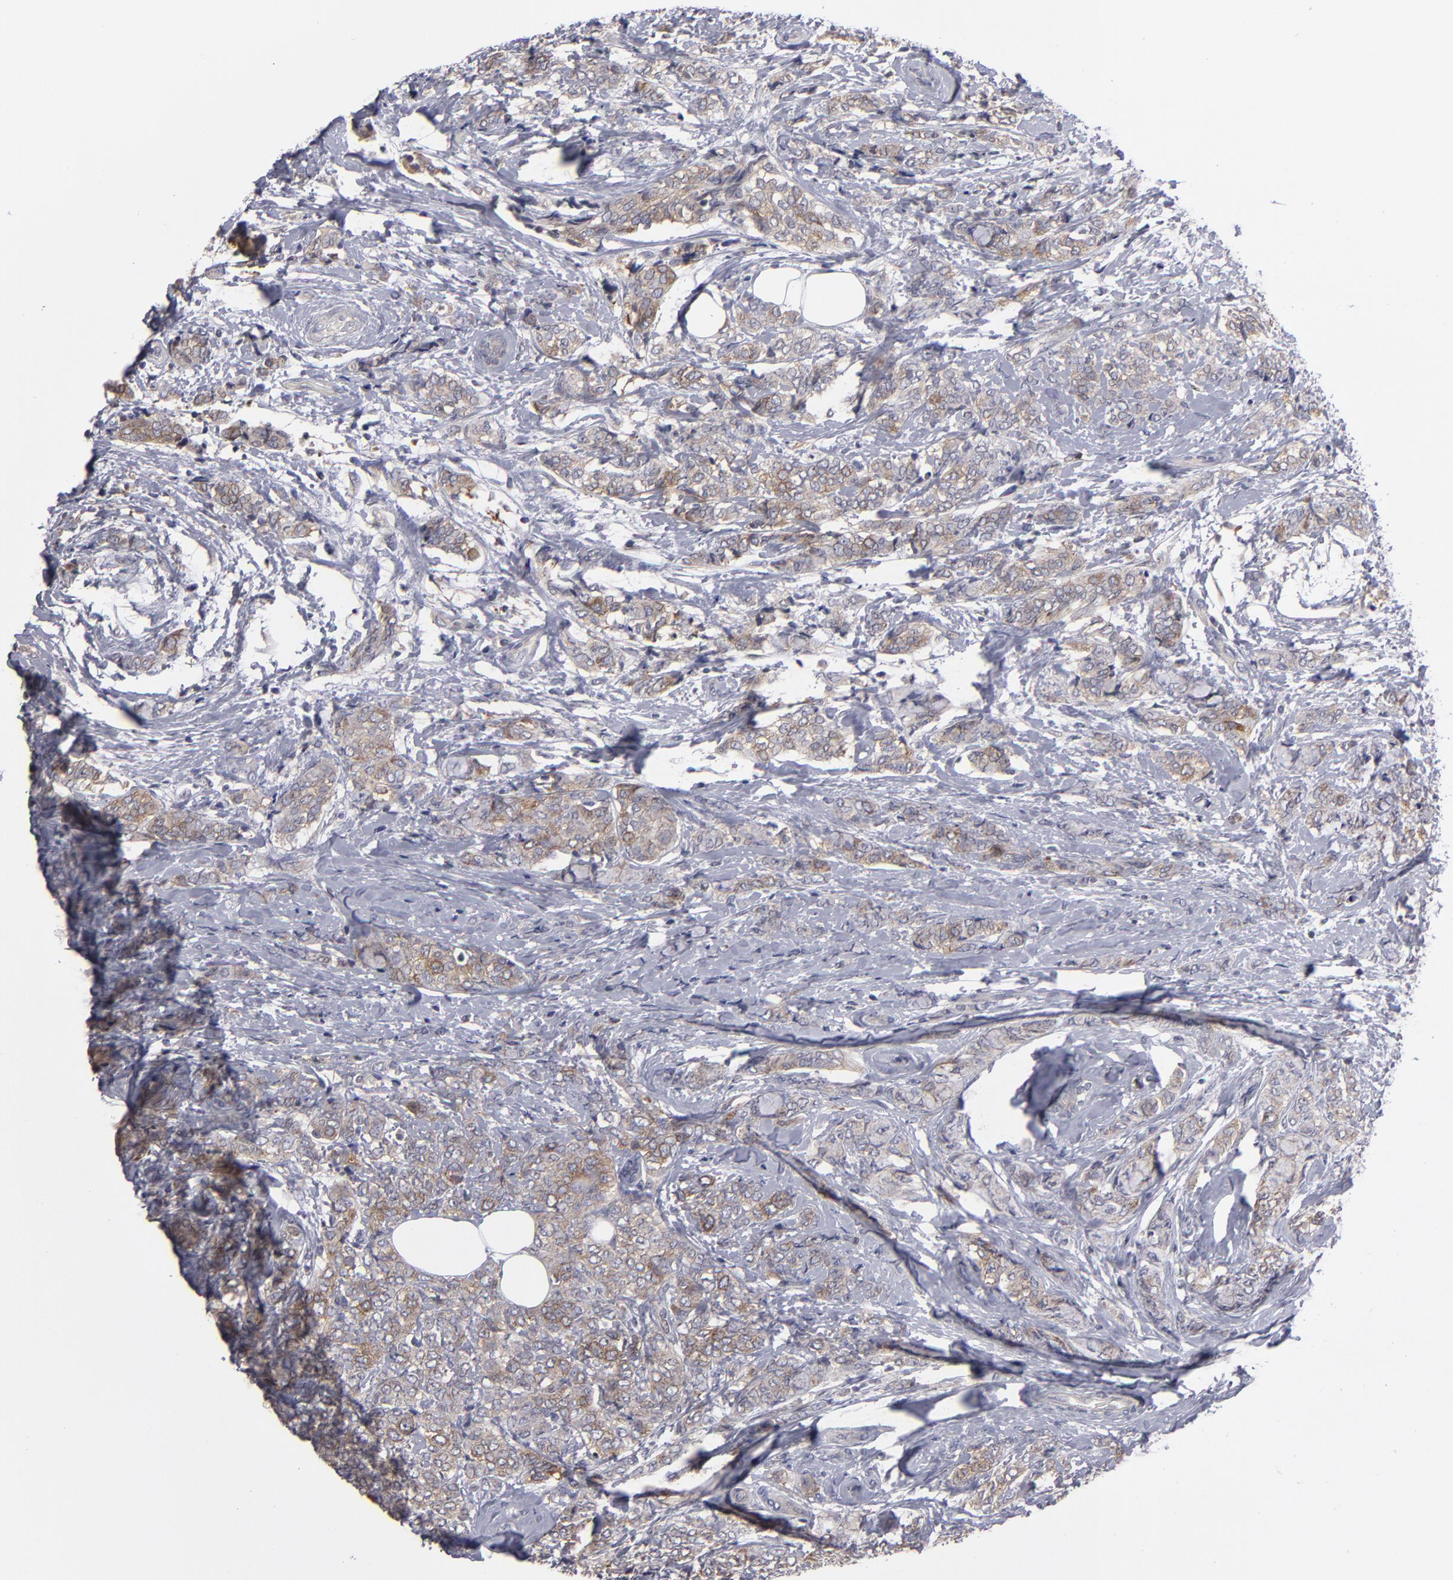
{"staining": {"intensity": "moderate", "quantity": ">75%", "location": "cytoplasmic/membranous"}, "tissue": "breast cancer", "cell_type": "Tumor cells", "image_type": "cancer", "snomed": [{"axis": "morphology", "description": "Lobular carcinoma"}, {"axis": "topography", "description": "Breast"}], "caption": "A brown stain shows moderate cytoplasmic/membranous expression of a protein in human breast lobular carcinoma tumor cells.", "gene": "CEP97", "patient": {"sex": "female", "age": 60}}